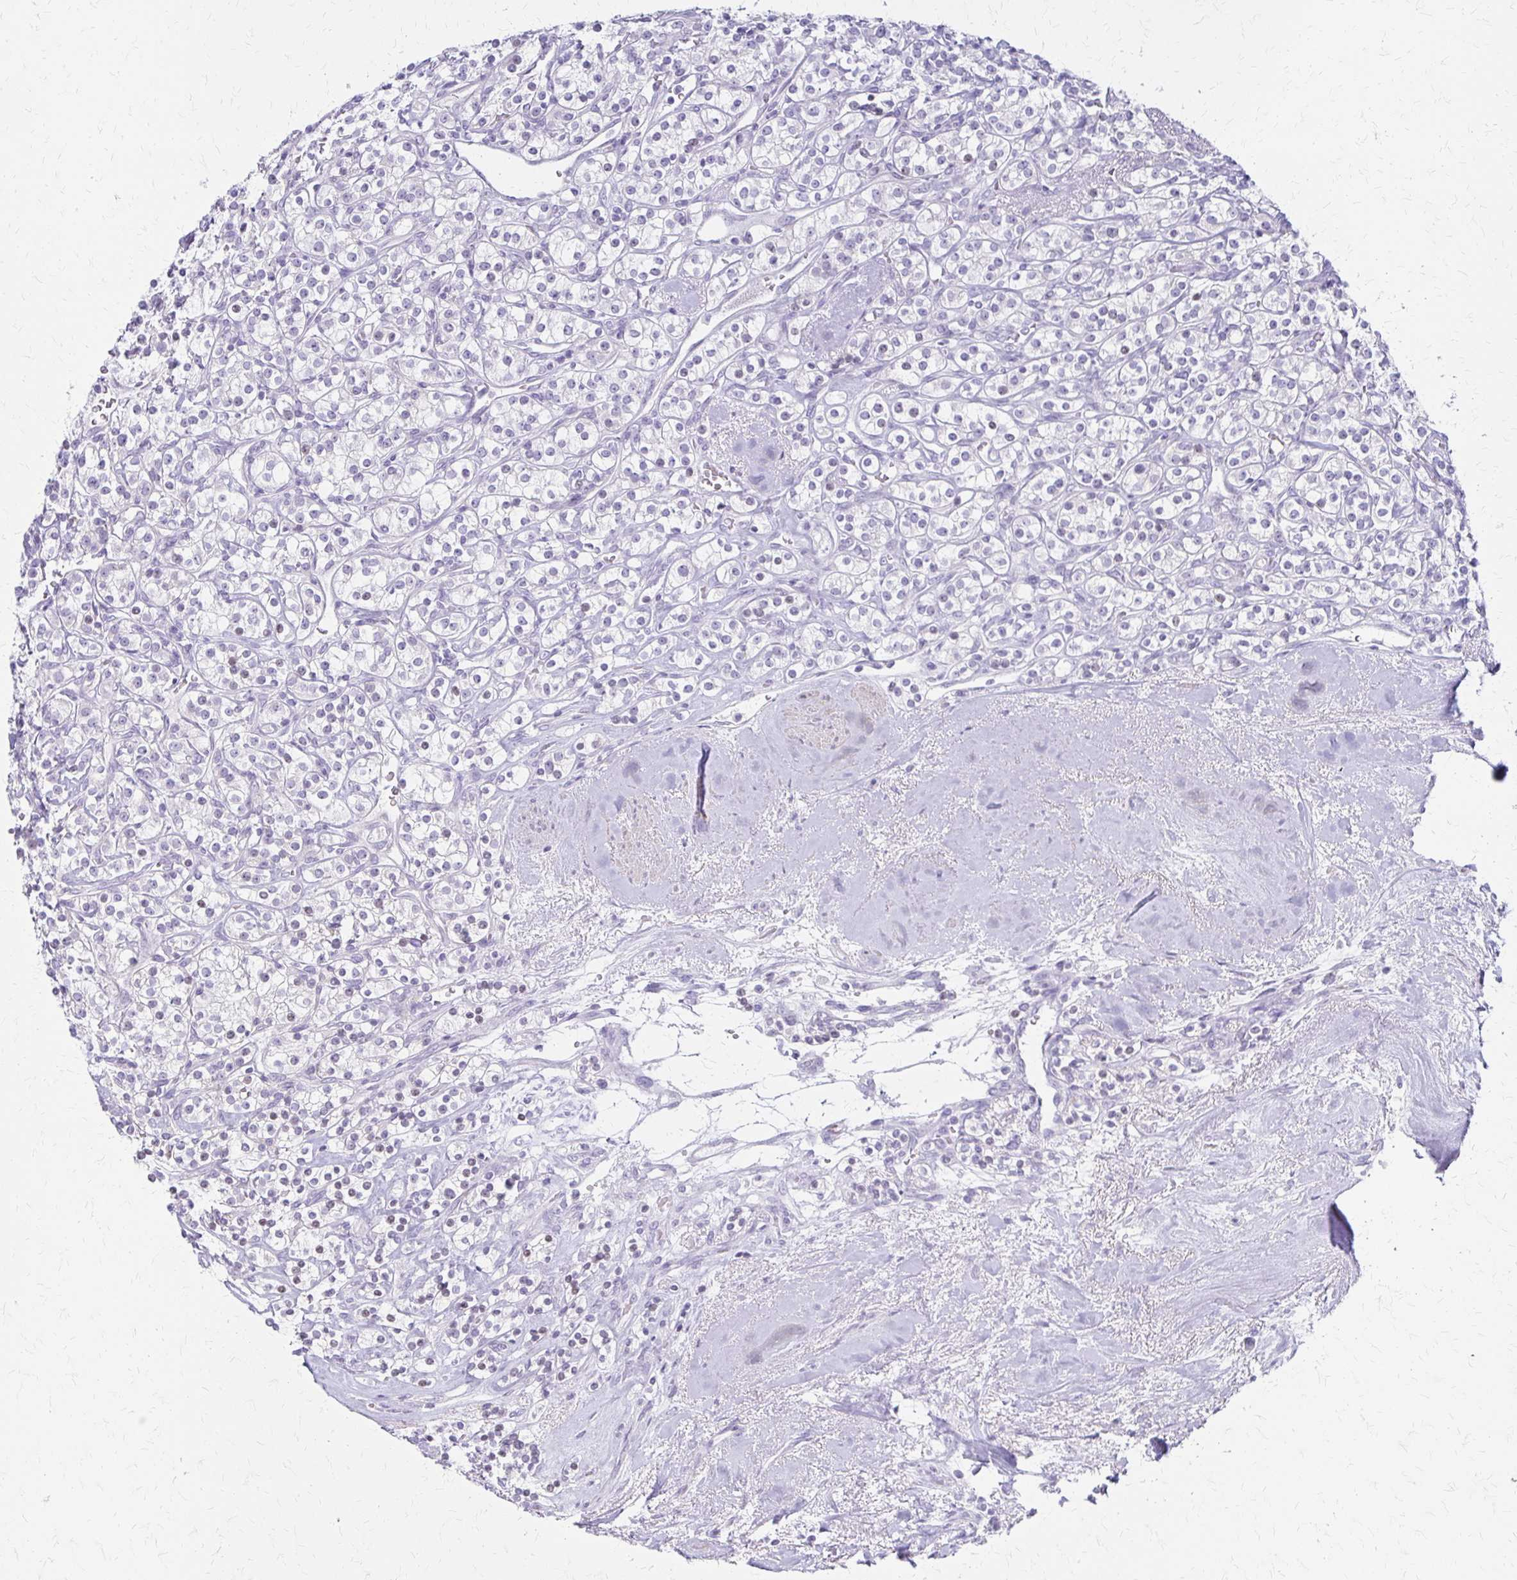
{"staining": {"intensity": "negative", "quantity": "none", "location": "none"}, "tissue": "renal cancer", "cell_type": "Tumor cells", "image_type": "cancer", "snomed": [{"axis": "morphology", "description": "Adenocarcinoma, NOS"}, {"axis": "topography", "description": "Kidney"}], "caption": "Renal cancer was stained to show a protein in brown. There is no significant expression in tumor cells.", "gene": "IVL", "patient": {"sex": "male", "age": 77}}